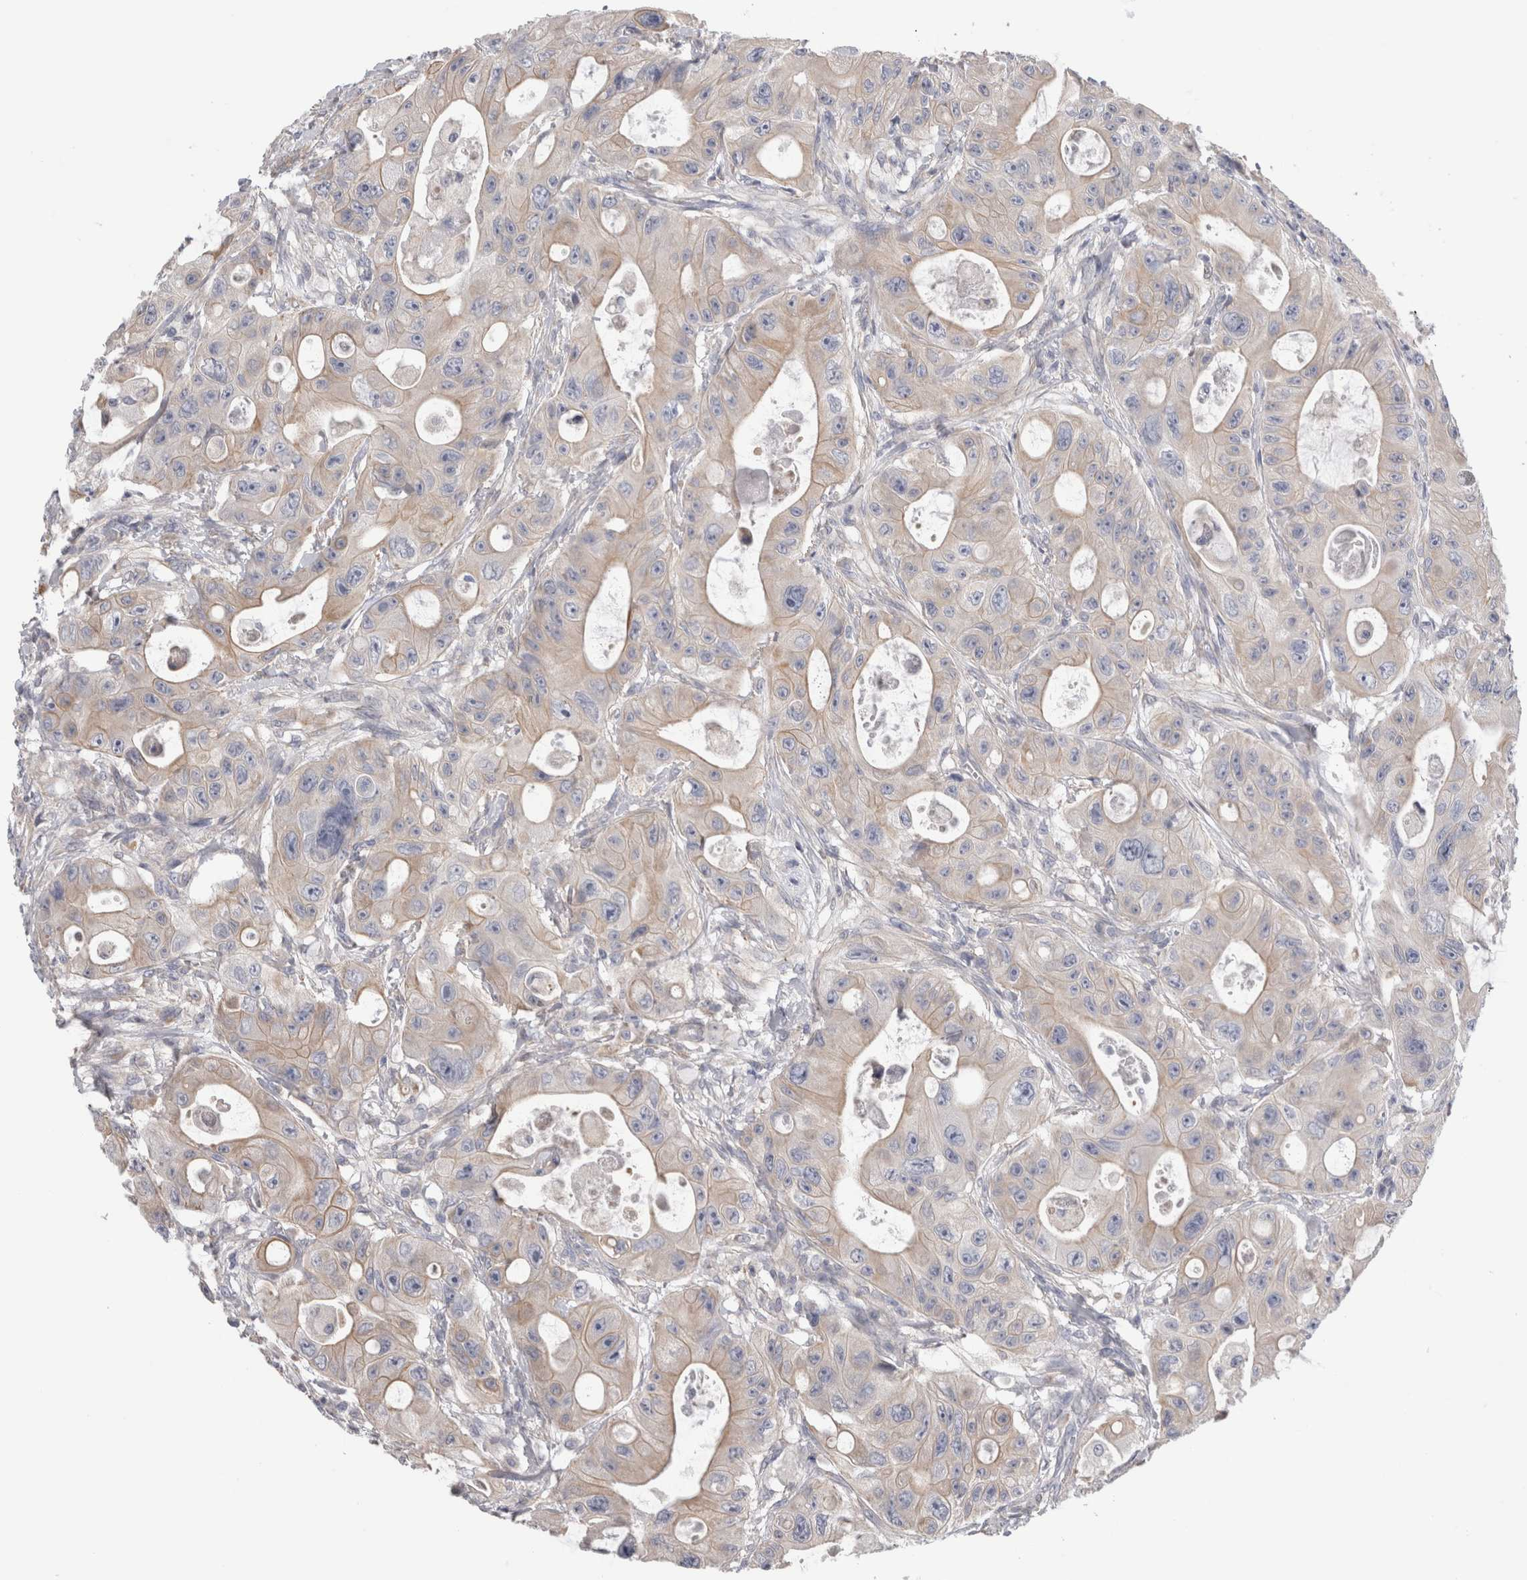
{"staining": {"intensity": "weak", "quantity": "<25%", "location": "cytoplasmic/membranous"}, "tissue": "colorectal cancer", "cell_type": "Tumor cells", "image_type": "cancer", "snomed": [{"axis": "morphology", "description": "Adenocarcinoma, NOS"}, {"axis": "topography", "description": "Colon"}], "caption": "Protein analysis of colorectal cancer (adenocarcinoma) demonstrates no significant expression in tumor cells. The staining is performed using DAB brown chromogen with nuclei counter-stained in using hematoxylin.", "gene": "SMAP2", "patient": {"sex": "female", "age": 46}}